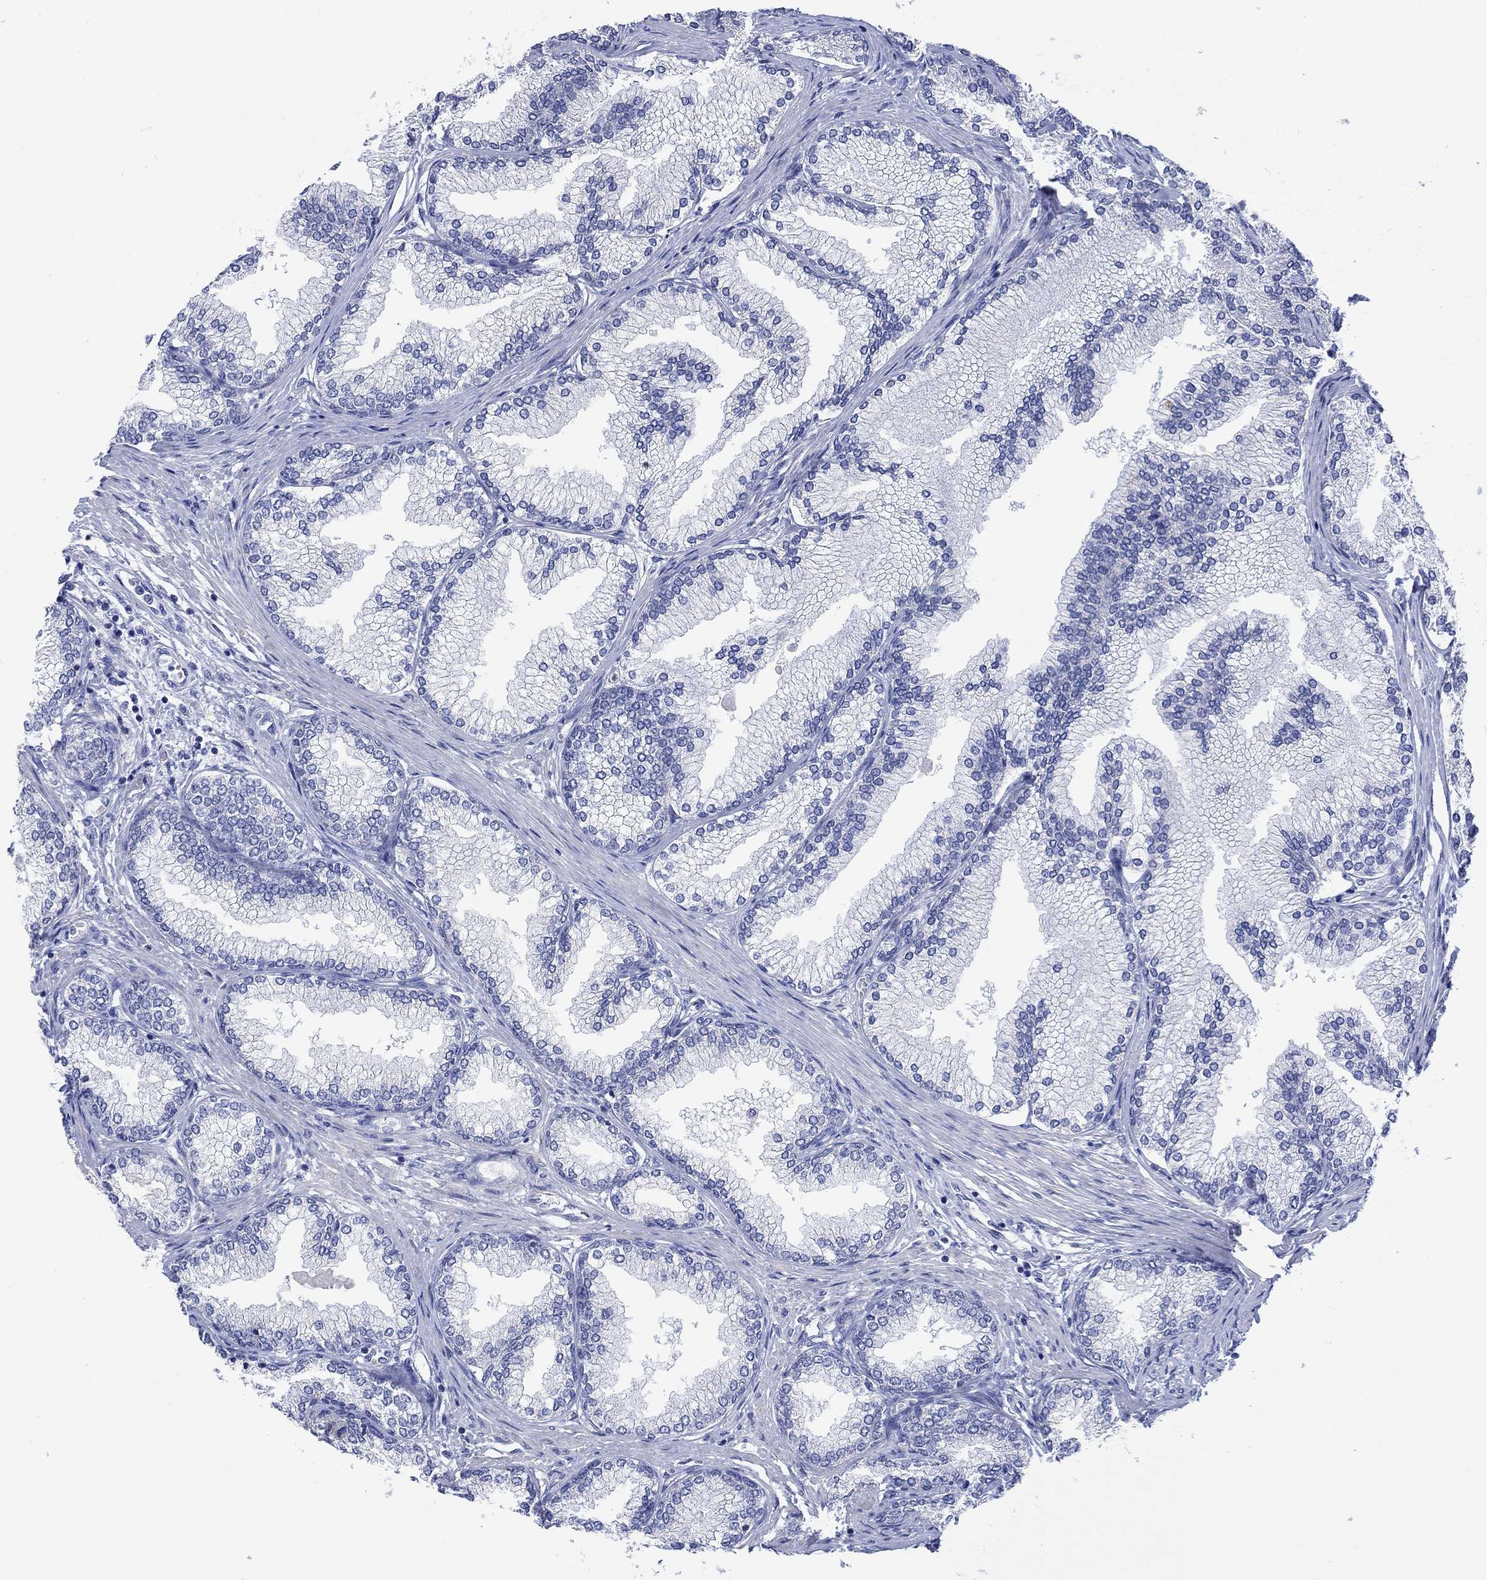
{"staining": {"intensity": "negative", "quantity": "none", "location": "none"}, "tissue": "prostate", "cell_type": "Glandular cells", "image_type": "normal", "snomed": [{"axis": "morphology", "description": "Normal tissue, NOS"}, {"axis": "topography", "description": "Prostate"}], "caption": "The immunohistochemistry (IHC) image has no significant staining in glandular cells of prostate. The staining is performed using DAB brown chromogen with nuclei counter-stained in using hematoxylin.", "gene": "AGRP", "patient": {"sex": "male", "age": 72}}